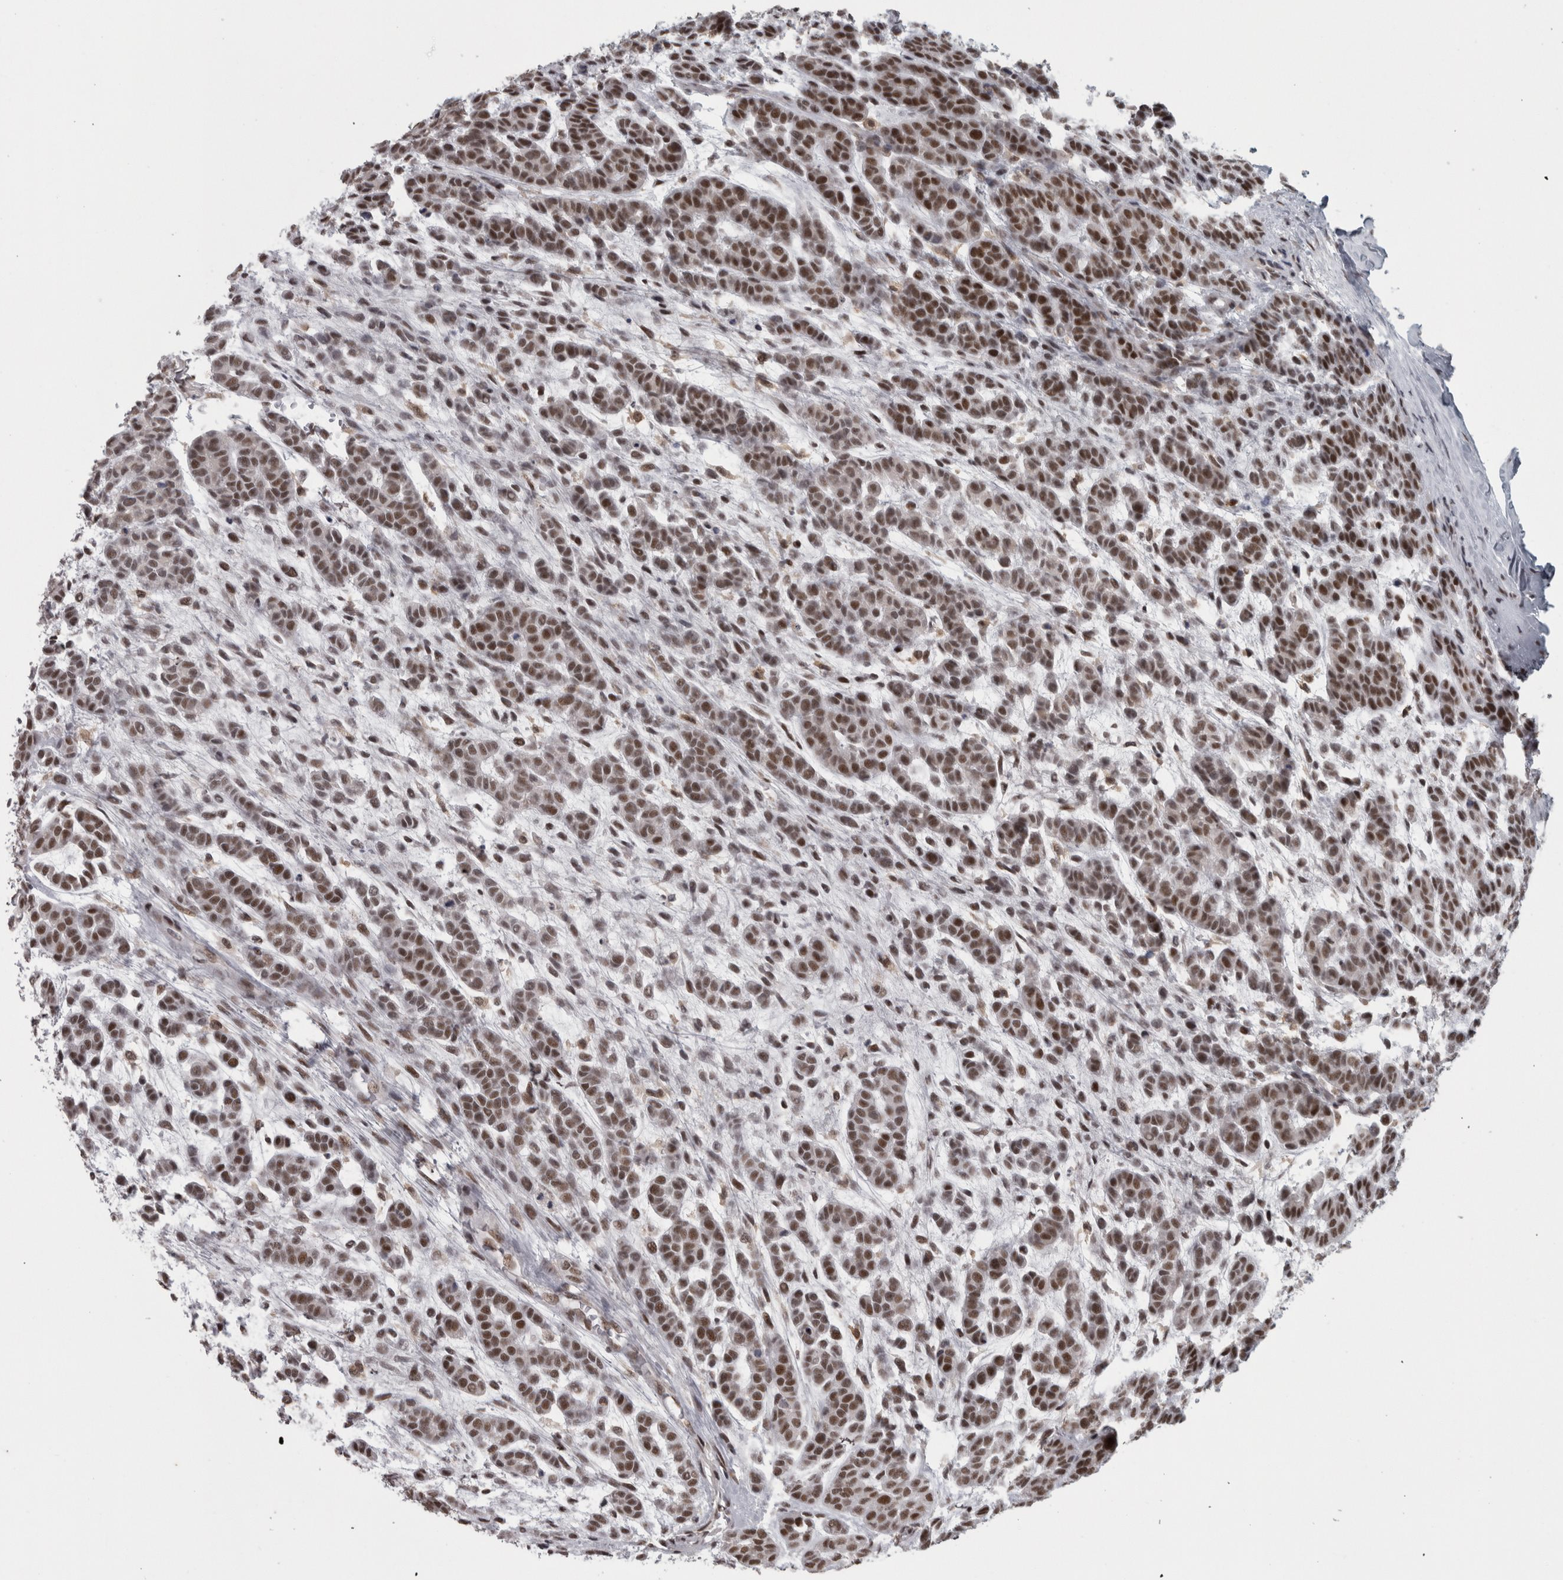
{"staining": {"intensity": "moderate", "quantity": ">75%", "location": "nuclear"}, "tissue": "head and neck cancer", "cell_type": "Tumor cells", "image_type": "cancer", "snomed": [{"axis": "morphology", "description": "Adenocarcinoma, NOS"}, {"axis": "morphology", "description": "Adenoma, NOS"}, {"axis": "topography", "description": "Head-Neck"}], "caption": "An immunohistochemistry (IHC) histopathology image of tumor tissue is shown. Protein staining in brown highlights moderate nuclear positivity in head and neck cancer (adenoma) within tumor cells.", "gene": "MICU3", "patient": {"sex": "female", "age": 55}}